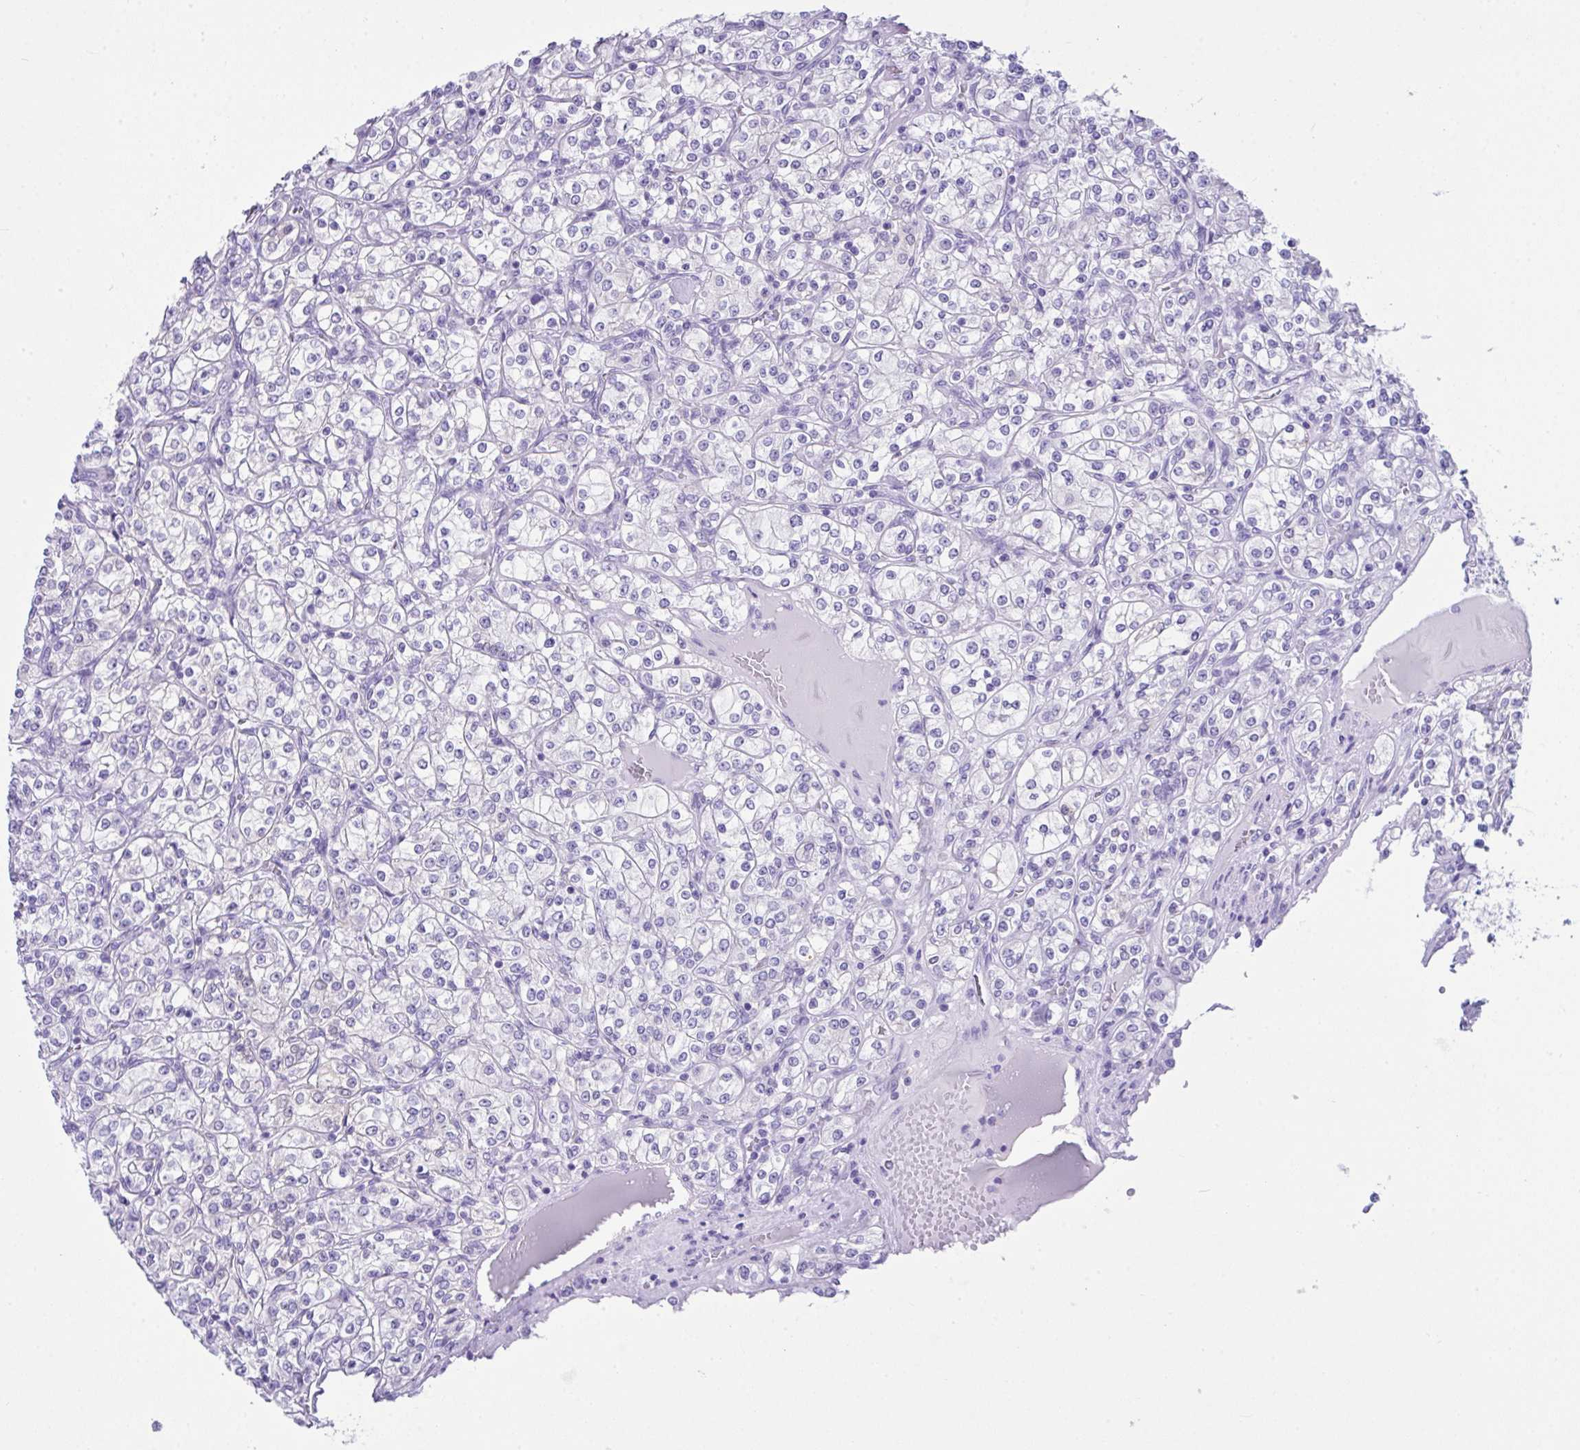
{"staining": {"intensity": "negative", "quantity": "none", "location": "none"}, "tissue": "renal cancer", "cell_type": "Tumor cells", "image_type": "cancer", "snomed": [{"axis": "morphology", "description": "Adenocarcinoma, NOS"}, {"axis": "topography", "description": "Kidney"}], "caption": "Immunohistochemistry of renal cancer demonstrates no positivity in tumor cells.", "gene": "LGALS4", "patient": {"sex": "male", "age": 77}}